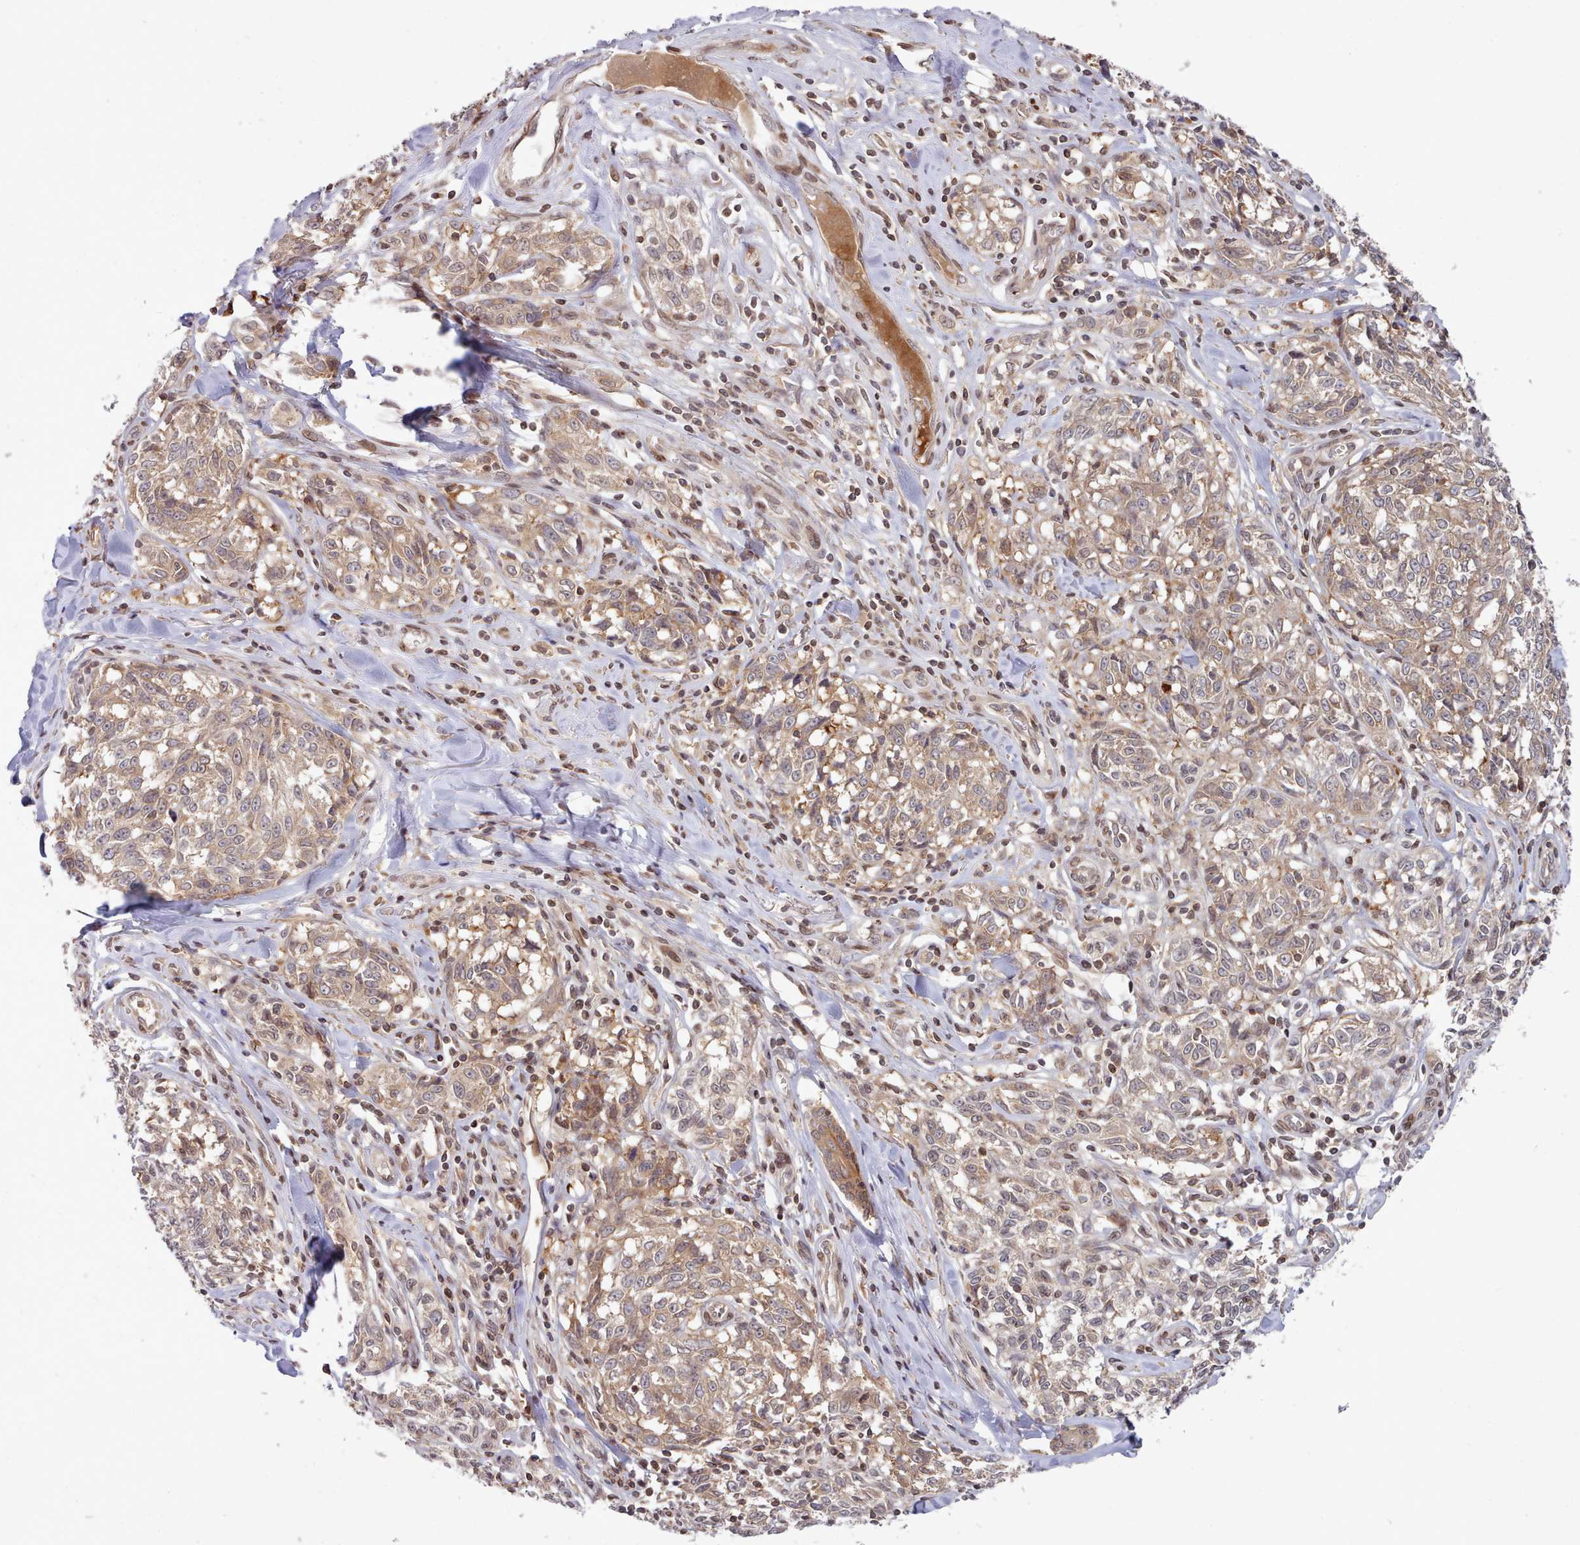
{"staining": {"intensity": "weak", "quantity": ">75%", "location": "cytoplasmic/membranous"}, "tissue": "melanoma", "cell_type": "Tumor cells", "image_type": "cancer", "snomed": [{"axis": "morphology", "description": "Normal tissue, NOS"}, {"axis": "morphology", "description": "Malignant melanoma, NOS"}, {"axis": "topography", "description": "Skin"}], "caption": "DAB immunohistochemical staining of human malignant melanoma displays weak cytoplasmic/membranous protein expression in about >75% of tumor cells. Nuclei are stained in blue.", "gene": "UBE2G1", "patient": {"sex": "female", "age": 64}}